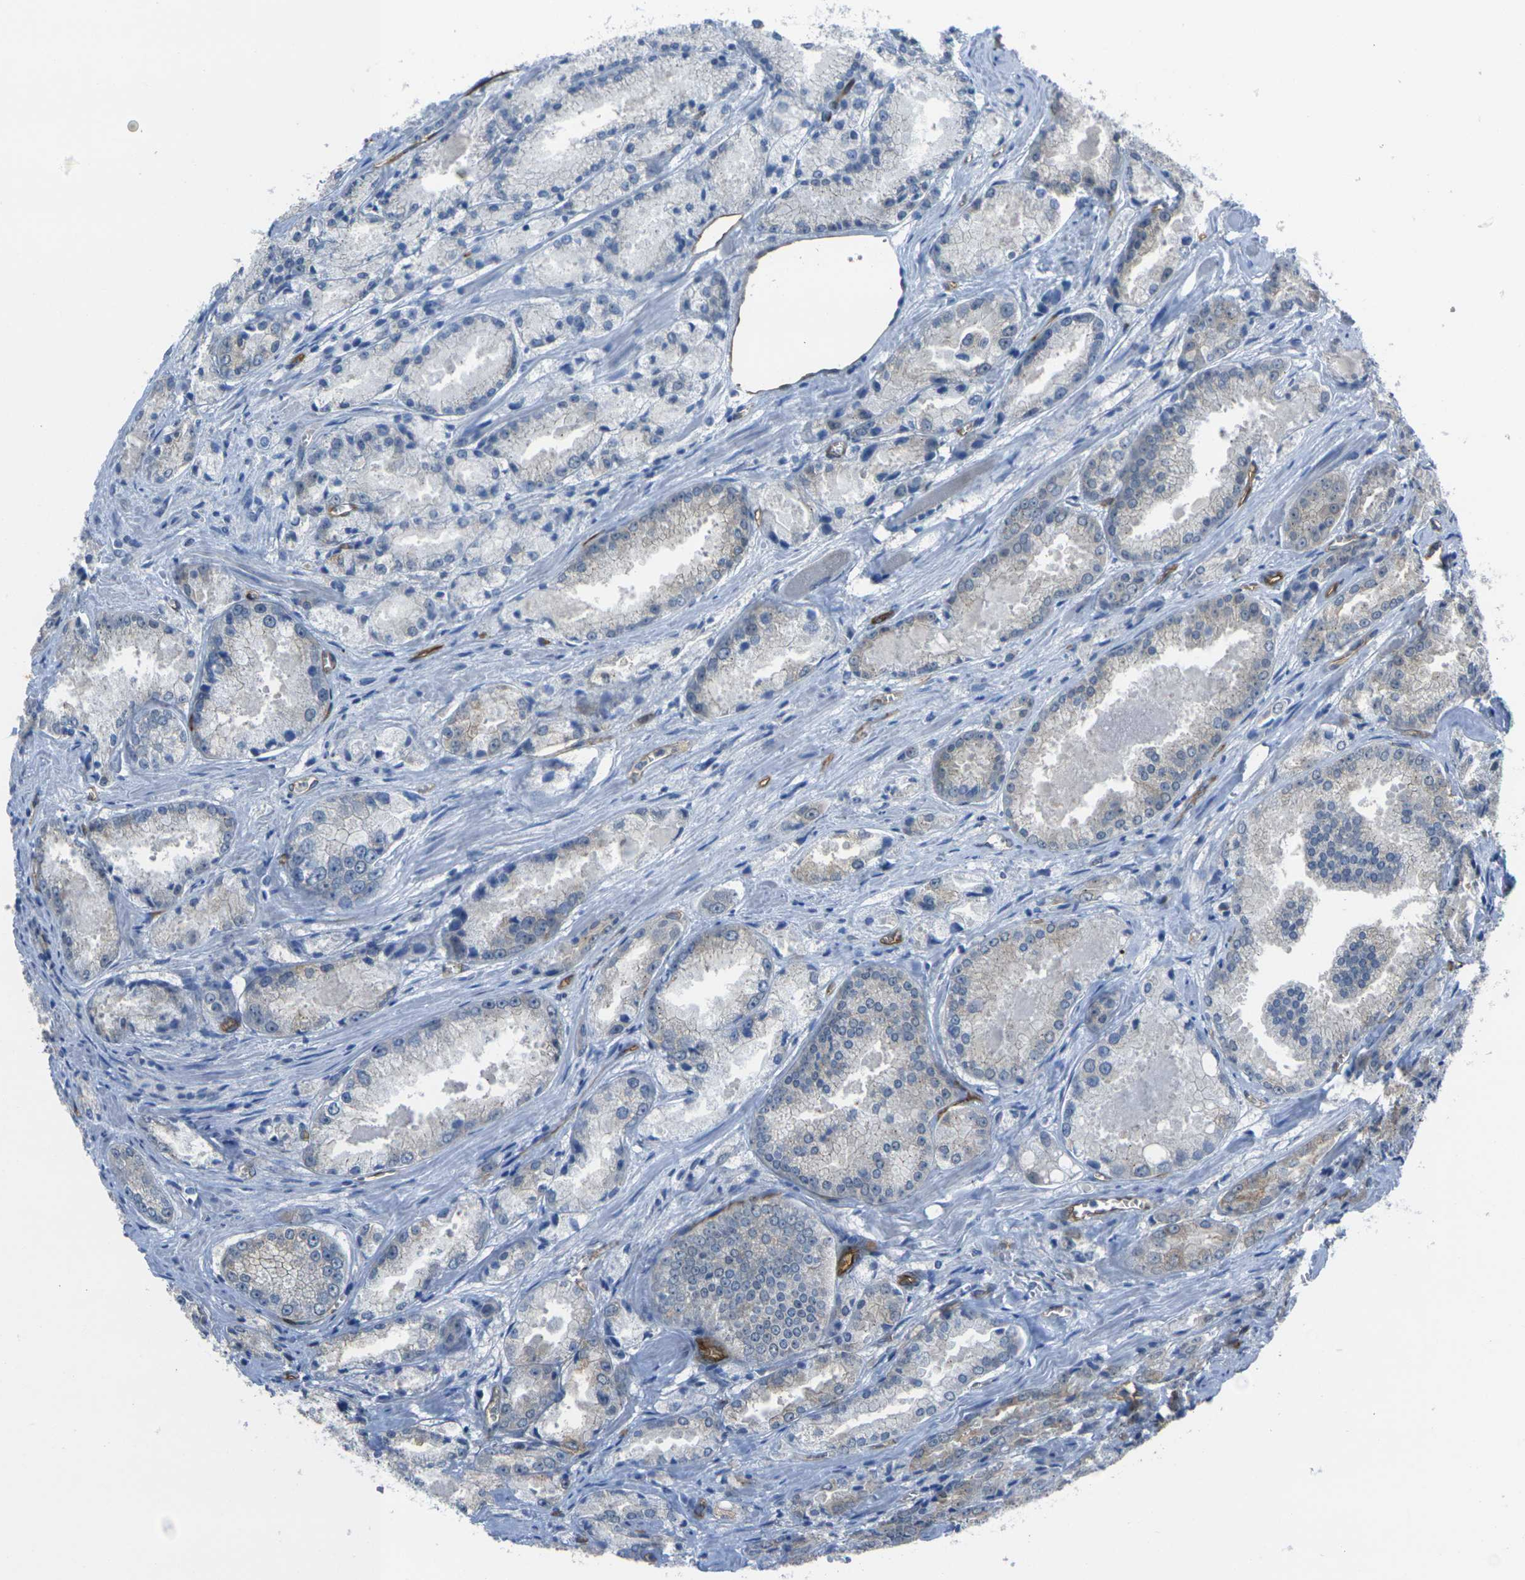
{"staining": {"intensity": "weak", "quantity": "<25%", "location": "cytoplasmic/membranous"}, "tissue": "prostate cancer", "cell_type": "Tumor cells", "image_type": "cancer", "snomed": [{"axis": "morphology", "description": "Adenocarcinoma, Low grade"}, {"axis": "topography", "description": "Prostate"}], "caption": "The immunohistochemistry histopathology image has no significant staining in tumor cells of adenocarcinoma (low-grade) (prostate) tissue.", "gene": "HSPA12B", "patient": {"sex": "male", "age": 64}}